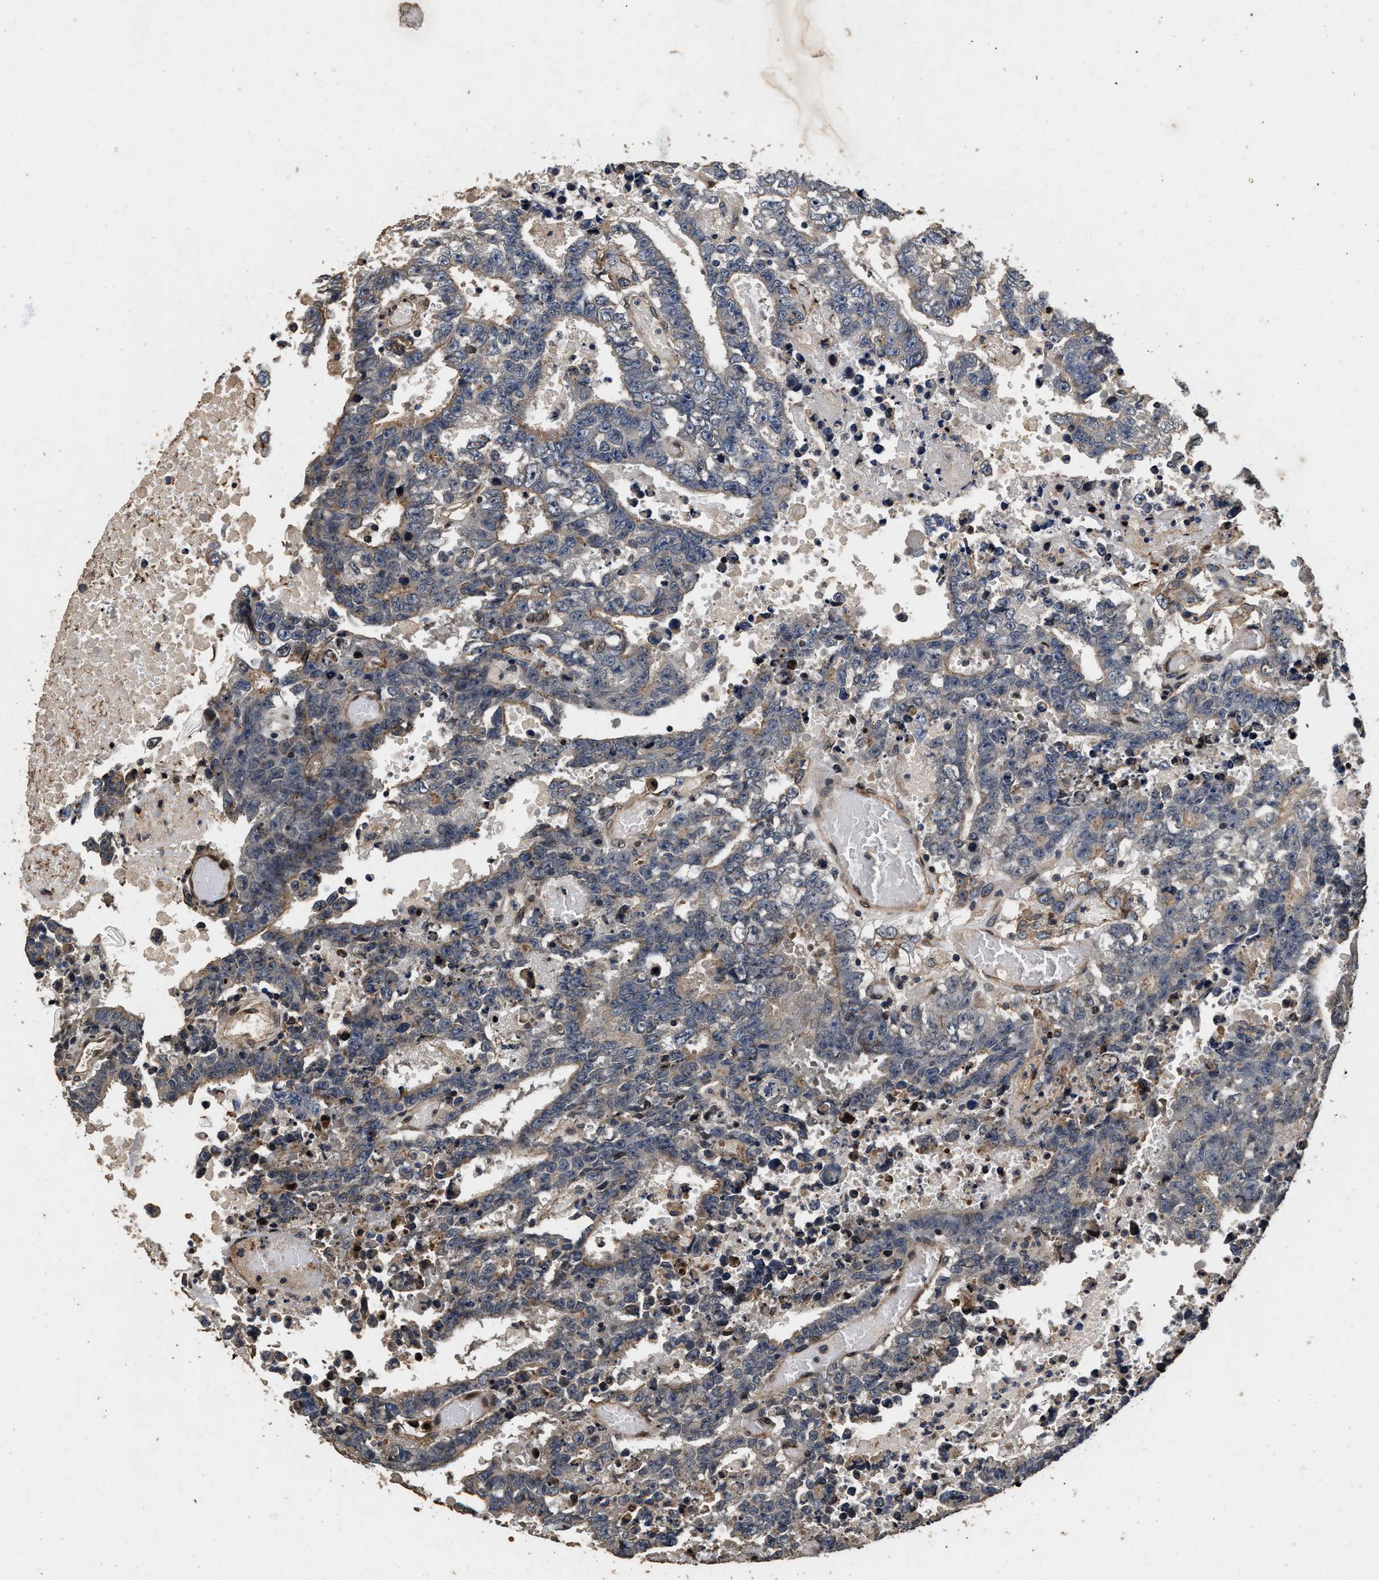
{"staining": {"intensity": "weak", "quantity": "25%-75%", "location": "cytoplasmic/membranous"}, "tissue": "testis cancer", "cell_type": "Tumor cells", "image_type": "cancer", "snomed": [{"axis": "morphology", "description": "Carcinoma, Embryonal, NOS"}, {"axis": "topography", "description": "Testis"}], "caption": "Immunohistochemistry (IHC) image of neoplastic tissue: testis embryonal carcinoma stained using IHC reveals low levels of weak protein expression localized specifically in the cytoplasmic/membranous of tumor cells, appearing as a cytoplasmic/membranous brown color.", "gene": "ACCS", "patient": {"sex": "male", "age": 25}}